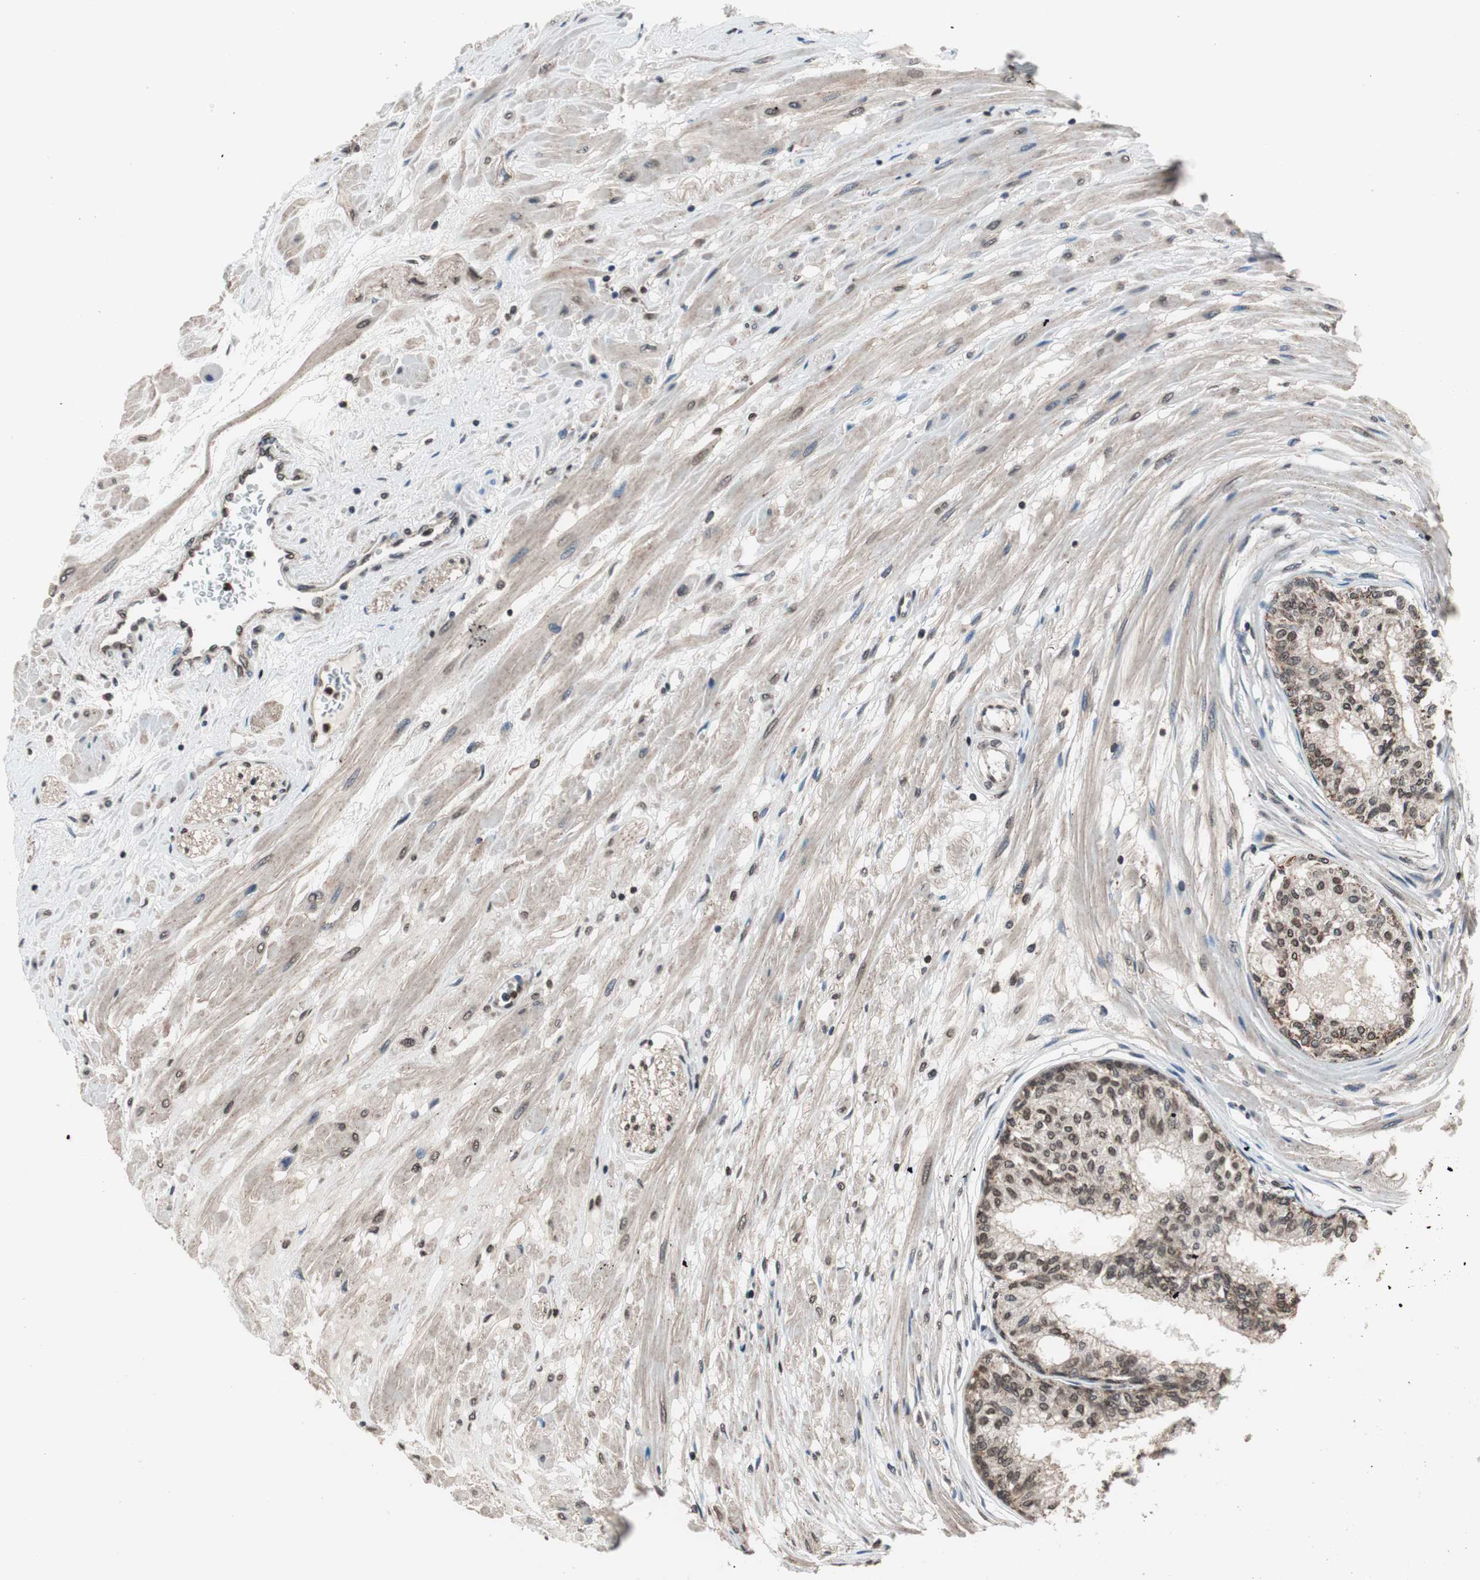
{"staining": {"intensity": "weak", "quantity": ">75%", "location": "cytoplasmic/membranous,nuclear"}, "tissue": "prostate", "cell_type": "Glandular cells", "image_type": "normal", "snomed": [{"axis": "morphology", "description": "Normal tissue, NOS"}, {"axis": "topography", "description": "Prostate"}, {"axis": "topography", "description": "Seminal veicle"}], "caption": "Human prostate stained for a protein (brown) exhibits weak cytoplasmic/membranous,nuclear positive staining in approximately >75% of glandular cells.", "gene": "RFC1", "patient": {"sex": "male", "age": 60}}